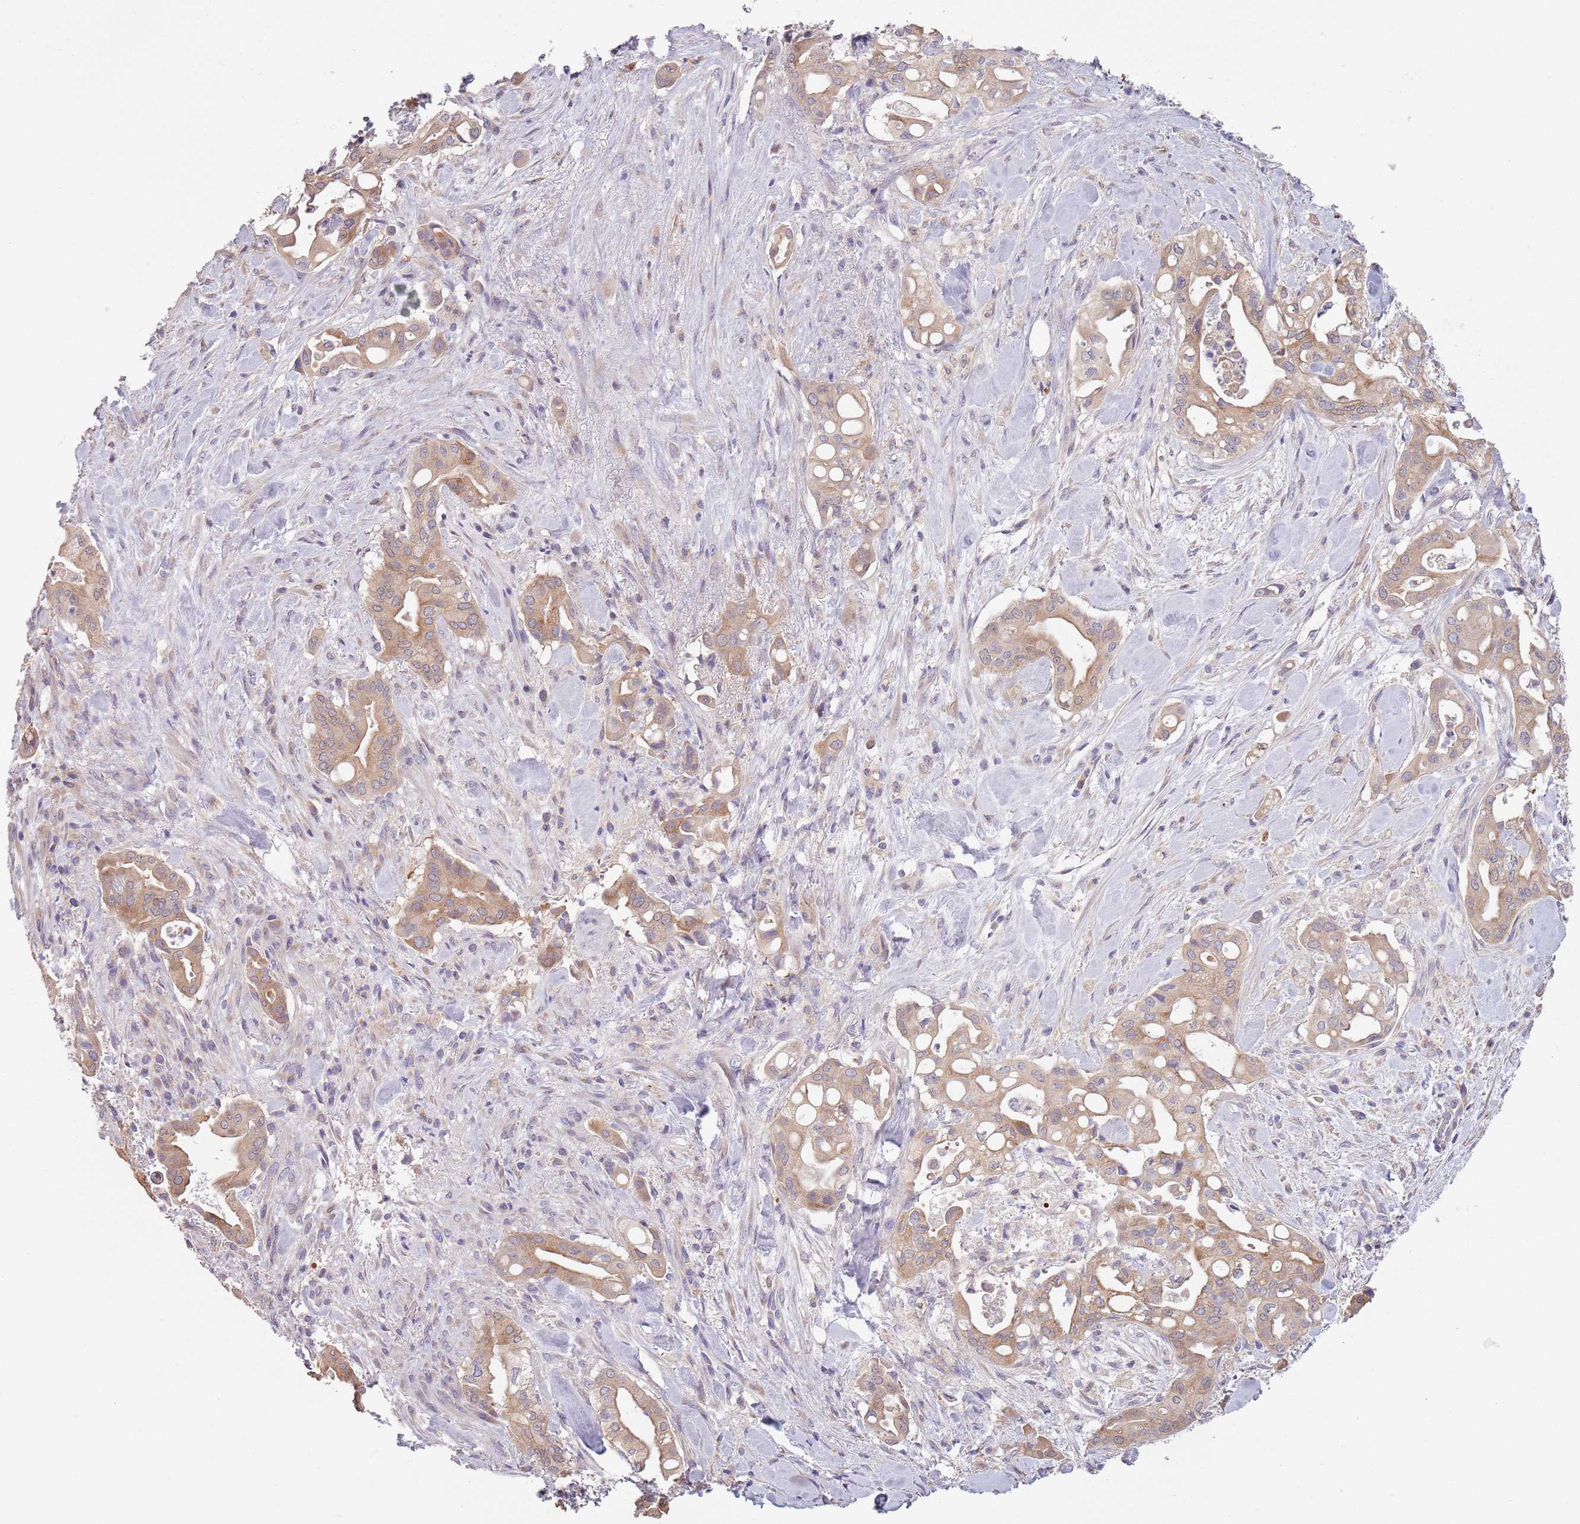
{"staining": {"intensity": "moderate", "quantity": ">75%", "location": "cytoplasmic/membranous"}, "tissue": "liver cancer", "cell_type": "Tumor cells", "image_type": "cancer", "snomed": [{"axis": "morphology", "description": "Cholangiocarcinoma"}, {"axis": "topography", "description": "Liver"}], "caption": "The immunohistochemical stain shows moderate cytoplasmic/membranous expression in tumor cells of cholangiocarcinoma (liver) tissue.", "gene": "COQ5", "patient": {"sex": "female", "age": 68}}